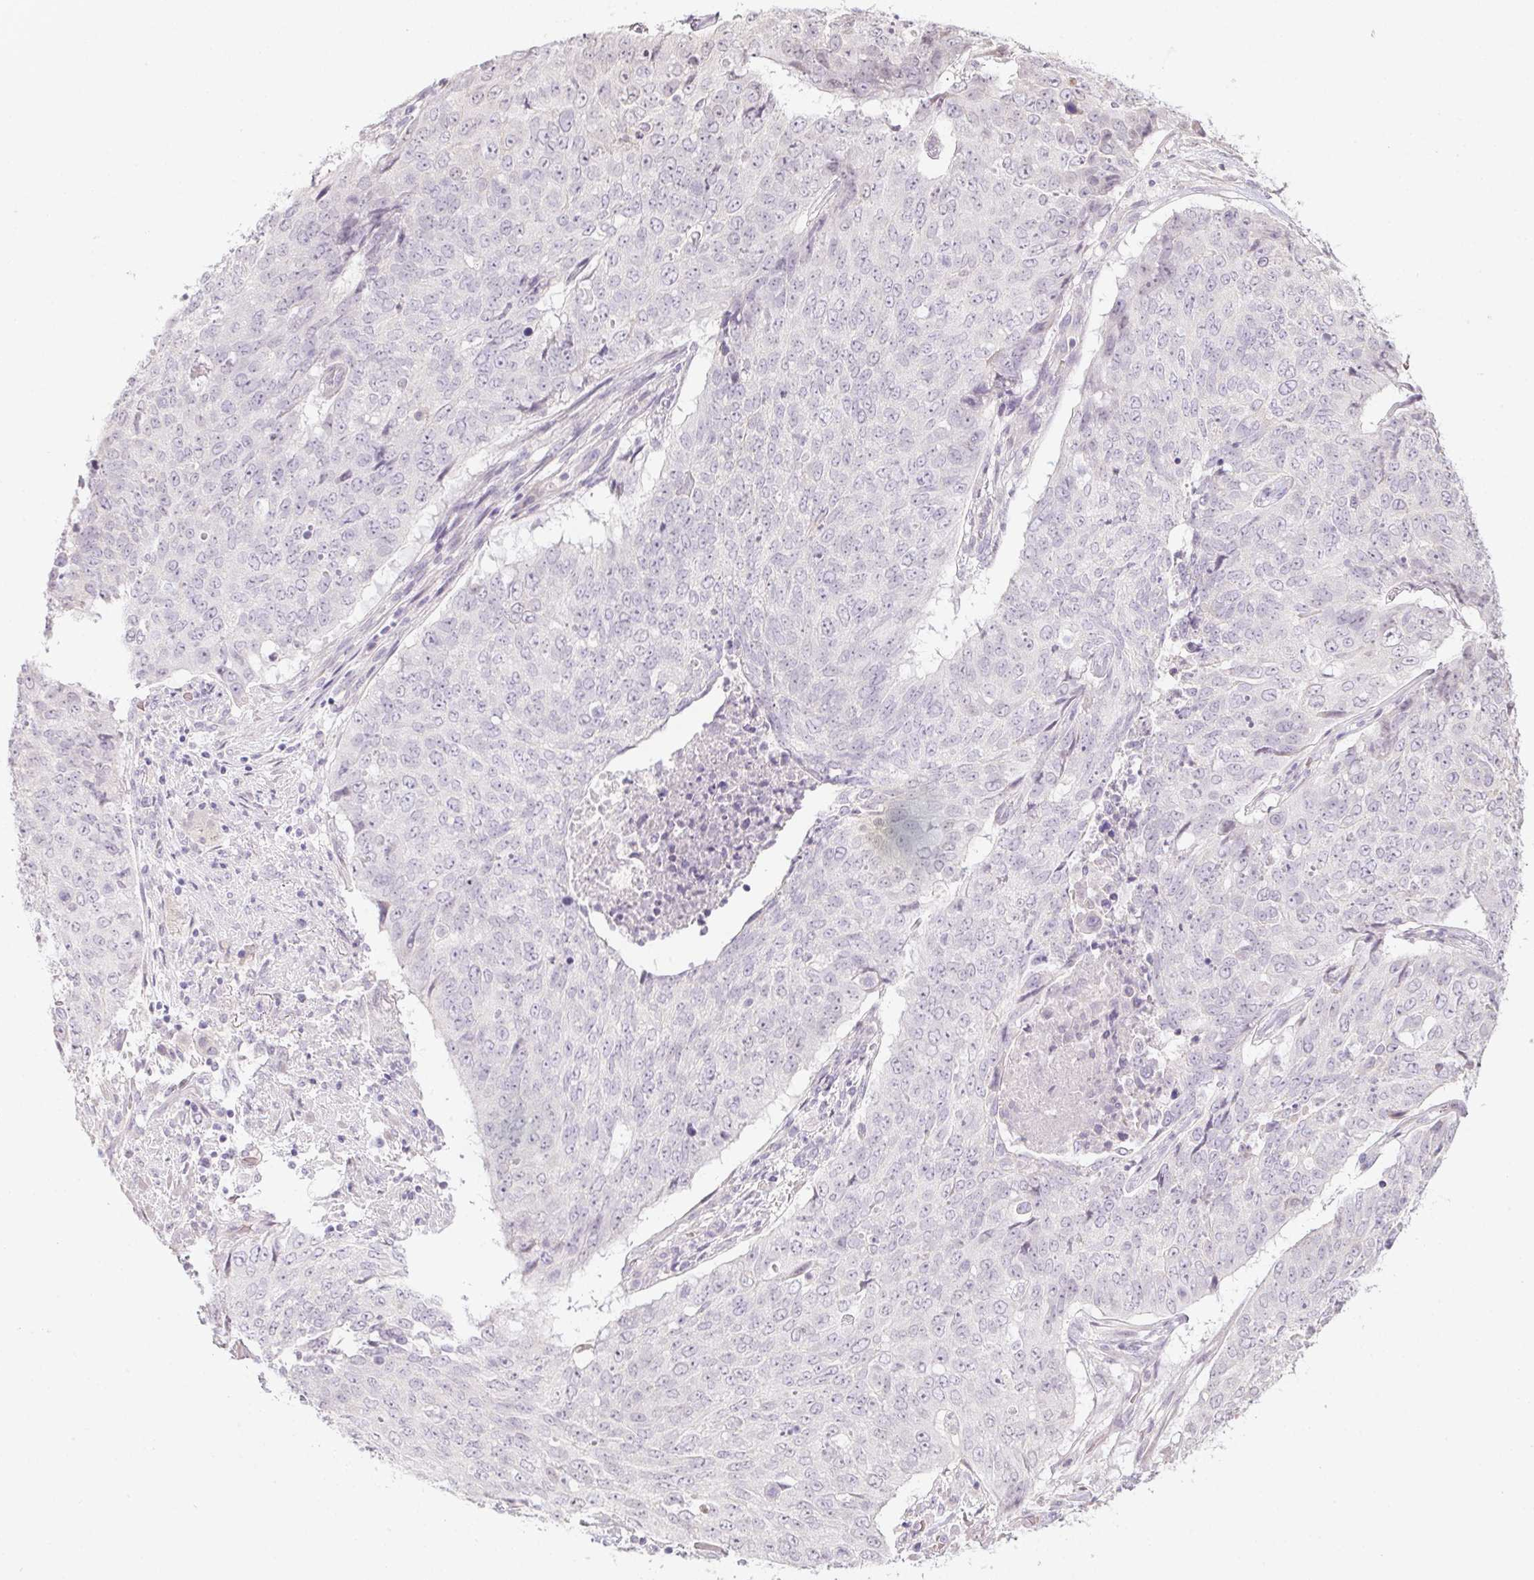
{"staining": {"intensity": "negative", "quantity": "none", "location": "none"}, "tissue": "lung cancer", "cell_type": "Tumor cells", "image_type": "cancer", "snomed": [{"axis": "morphology", "description": "Normal tissue, NOS"}, {"axis": "morphology", "description": "Squamous cell carcinoma, NOS"}, {"axis": "topography", "description": "Bronchus"}, {"axis": "topography", "description": "Lung"}], "caption": "This is an IHC image of human squamous cell carcinoma (lung). There is no staining in tumor cells.", "gene": "CTCFL", "patient": {"sex": "male", "age": 64}}